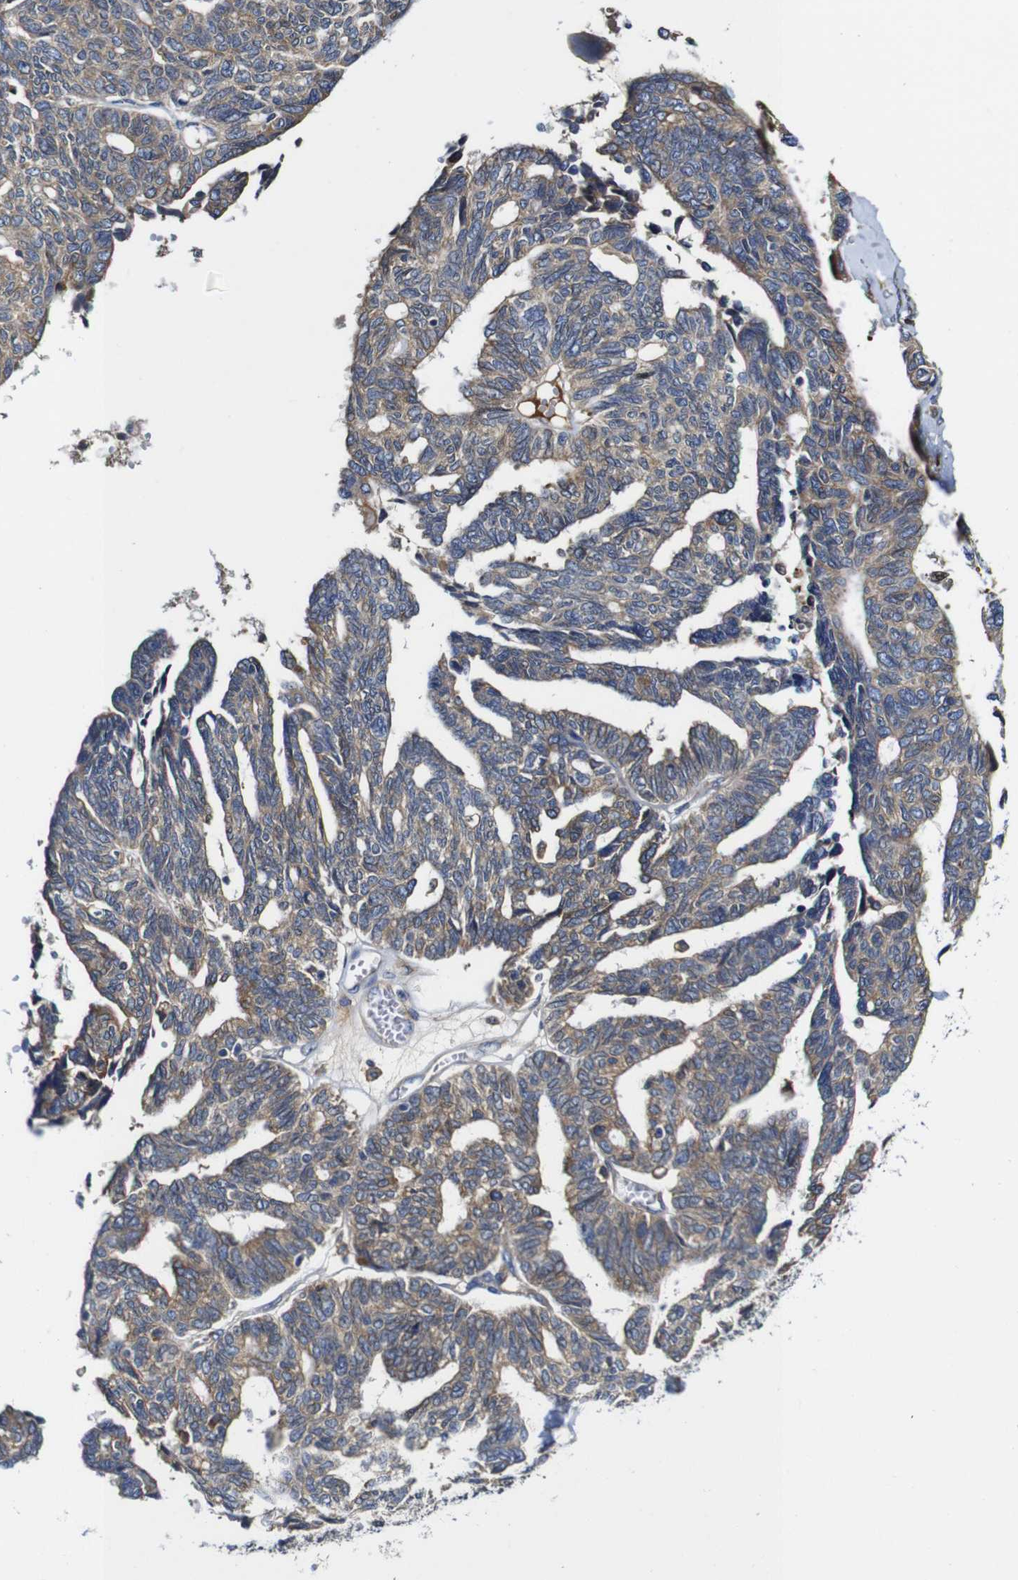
{"staining": {"intensity": "weak", "quantity": ">75%", "location": "cytoplasmic/membranous"}, "tissue": "ovarian cancer", "cell_type": "Tumor cells", "image_type": "cancer", "snomed": [{"axis": "morphology", "description": "Cystadenocarcinoma, serous, NOS"}, {"axis": "topography", "description": "Ovary"}], "caption": "Tumor cells exhibit weak cytoplasmic/membranous staining in approximately >75% of cells in ovarian cancer.", "gene": "CLCC1", "patient": {"sex": "female", "age": 79}}